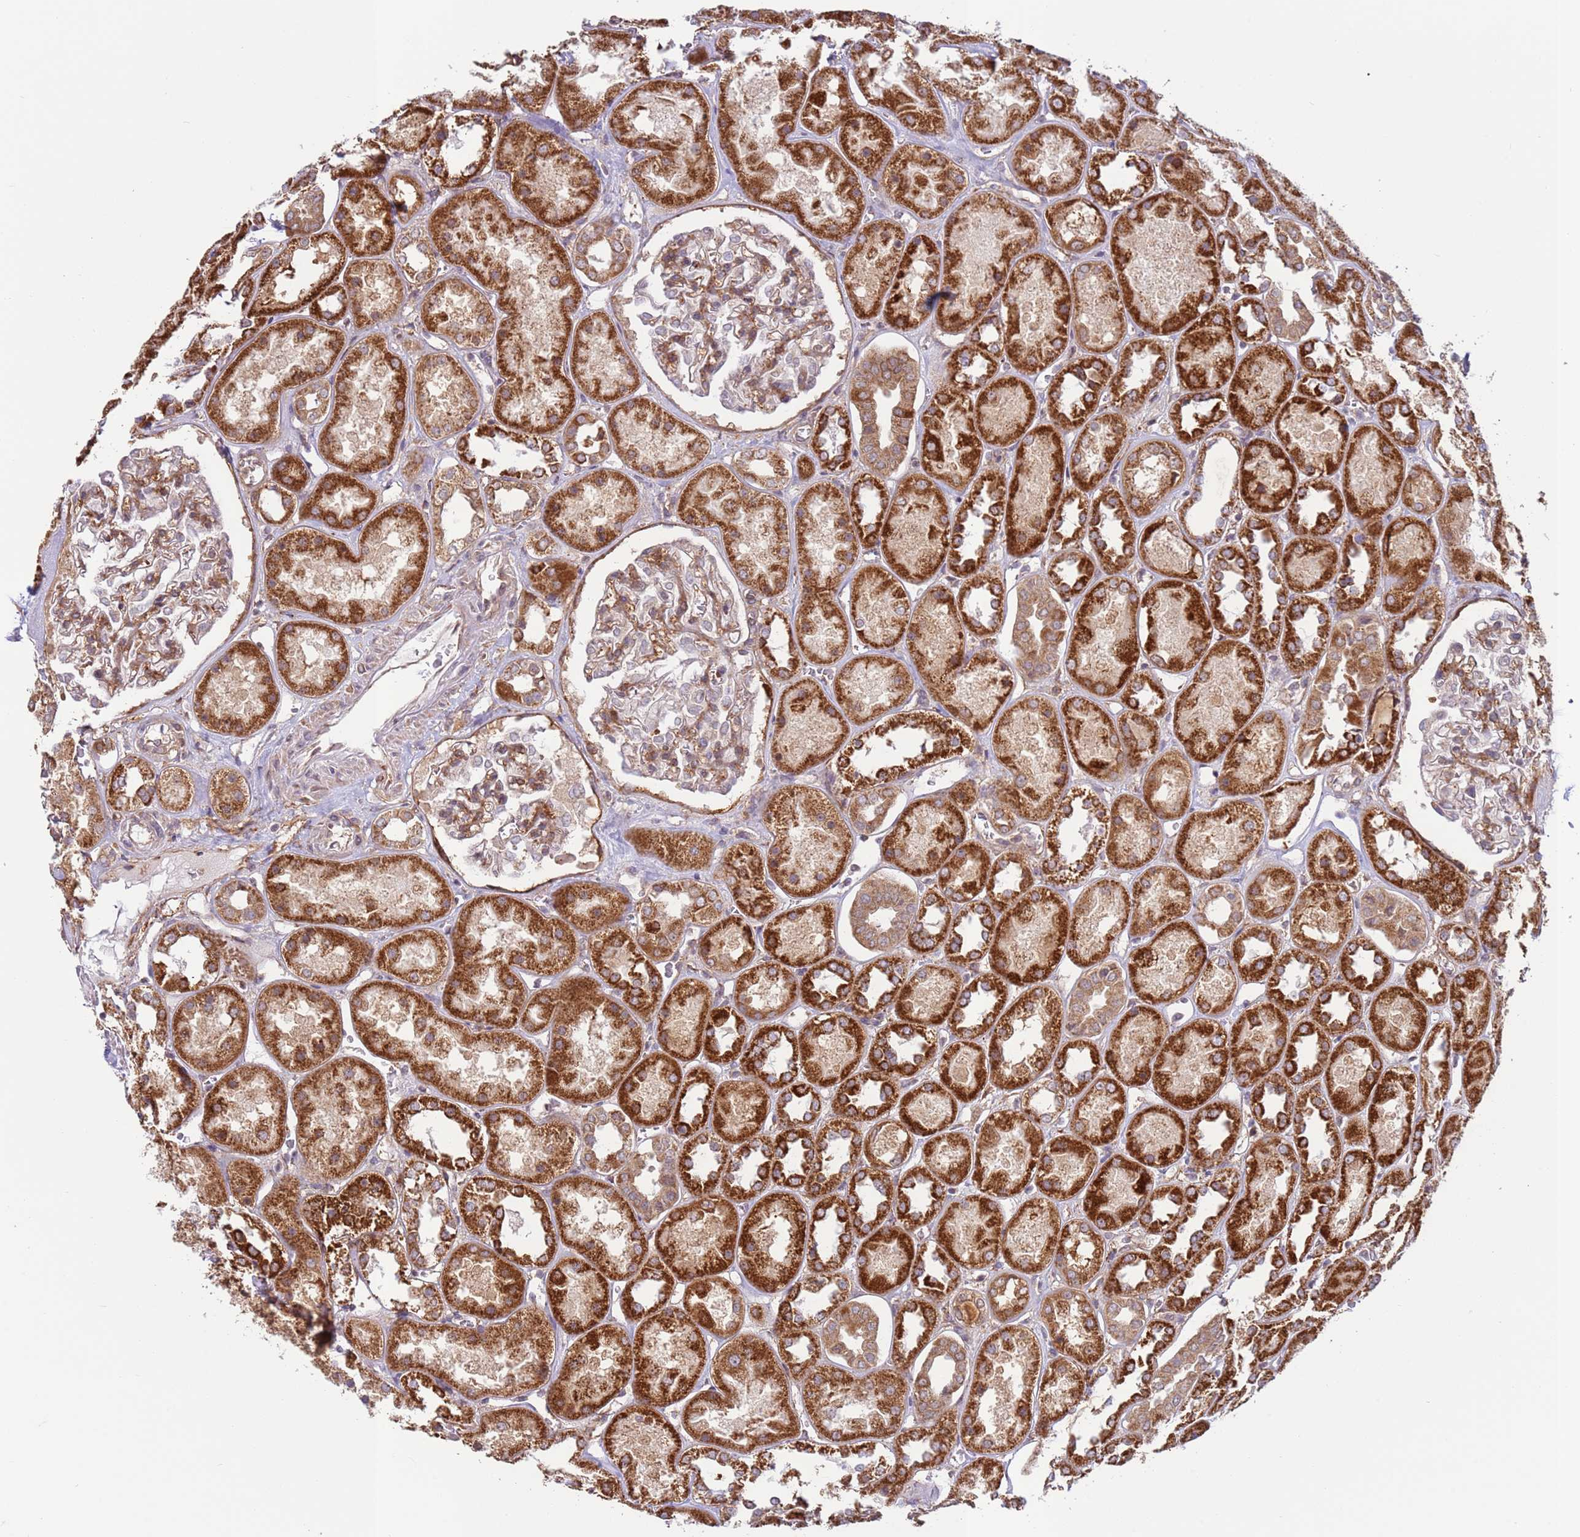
{"staining": {"intensity": "moderate", "quantity": "25%-75%", "location": "cytoplasmic/membranous"}, "tissue": "kidney", "cell_type": "Cells in glomeruli", "image_type": "normal", "snomed": [{"axis": "morphology", "description": "Normal tissue, NOS"}, {"axis": "topography", "description": "Kidney"}], "caption": "About 25%-75% of cells in glomeruli in benign human kidney display moderate cytoplasmic/membranous protein staining as visualized by brown immunohistochemical staining.", "gene": "DCAF4", "patient": {"sex": "male", "age": 70}}